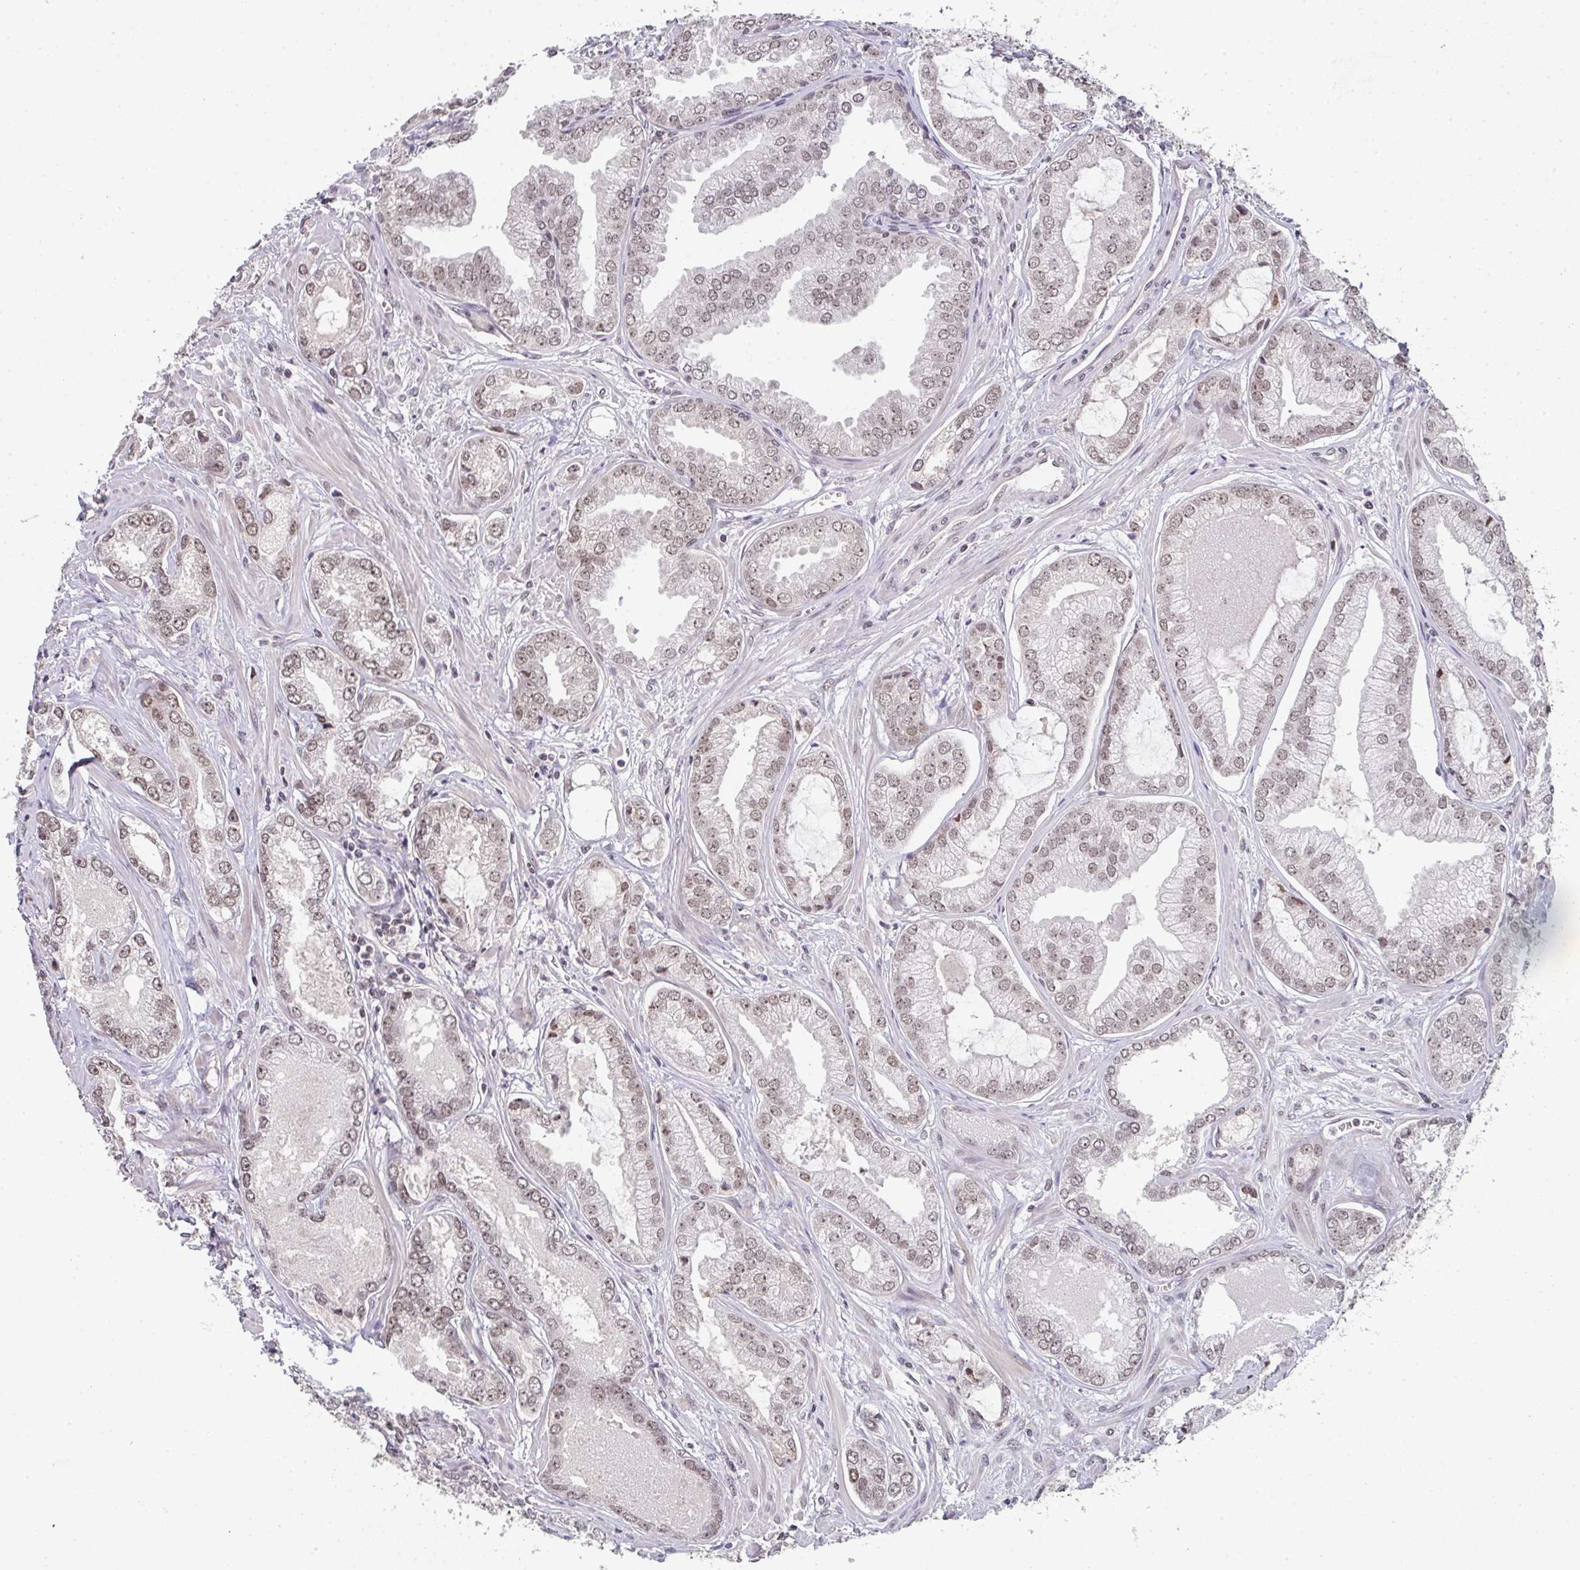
{"staining": {"intensity": "weak", "quantity": ">75%", "location": "nuclear"}, "tissue": "prostate cancer", "cell_type": "Tumor cells", "image_type": "cancer", "snomed": [{"axis": "morphology", "description": "Adenocarcinoma, Medium grade"}, {"axis": "topography", "description": "Prostate"}], "caption": "A photomicrograph showing weak nuclear staining in approximately >75% of tumor cells in prostate medium-grade adenocarcinoma, as visualized by brown immunohistochemical staining.", "gene": "DKC1", "patient": {"sex": "male", "age": 57}}